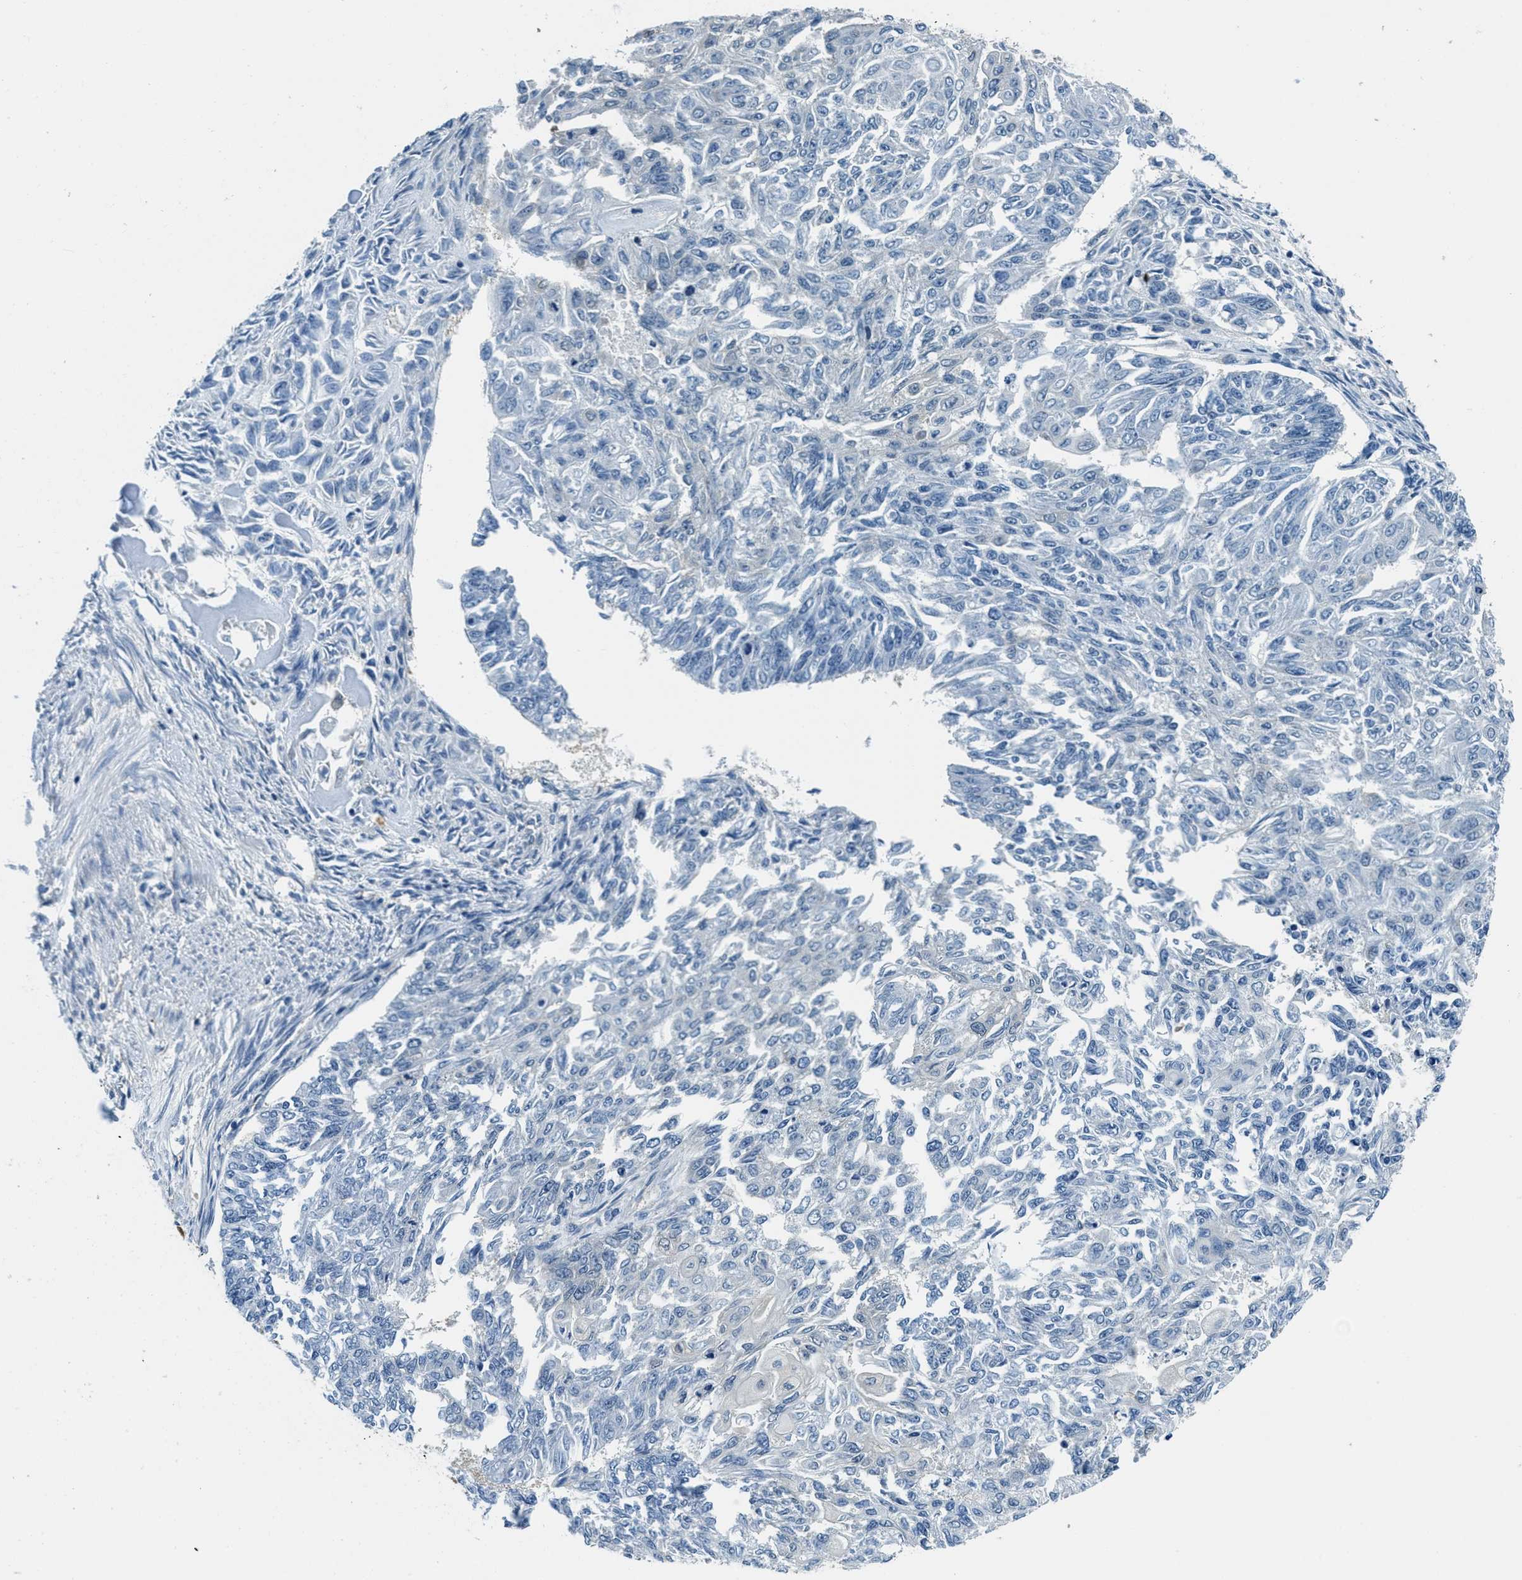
{"staining": {"intensity": "negative", "quantity": "none", "location": "none"}, "tissue": "endometrial cancer", "cell_type": "Tumor cells", "image_type": "cancer", "snomed": [{"axis": "morphology", "description": "Adenocarcinoma, NOS"}, {"axis": "topography", "description": "Endometrium"}], "caption": "Image shows no significant protein positivity in tumor cells of endometrial cancer (adenocarcinoma).", "gene": "TWF1", "patient": {"sex": "female", "age": 32}}